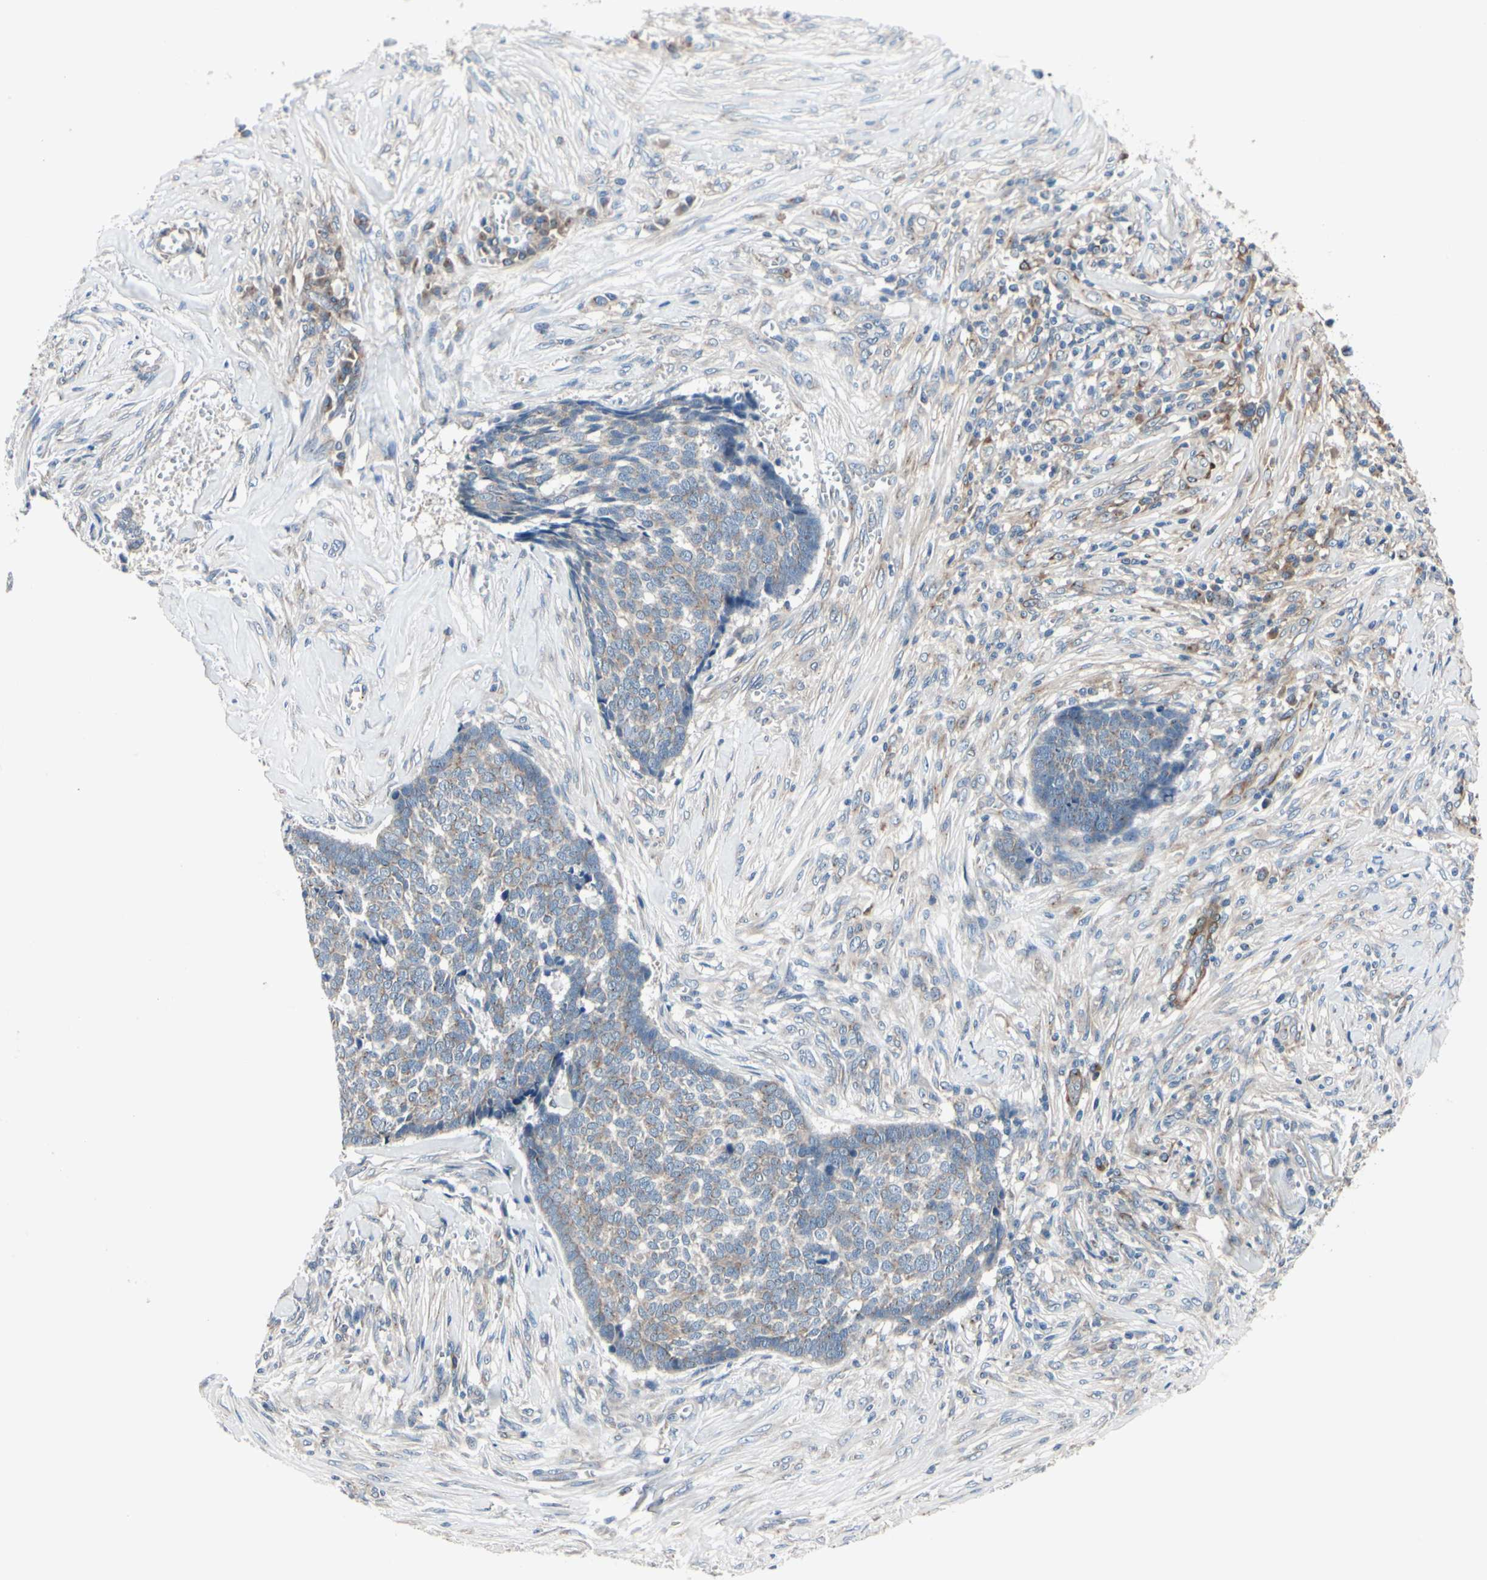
{"staining": {"intensity": "weak", "quantity": "25%-75%", "location": "cytoplasmic/membranous"}, "tissue": "skin cancer", "cell_type": "Tumor cells", "image_type": "cancer", "snomed": [{"axis": "morphology", "description": "Basal cell carcinoma"}, {"axis": "topography", "description": "Skin"}], "caption": "High-power microscopy captured an immunohistochemistry photomicrograph of skin cancer, revealing weak cytoplasmic/membranous staining in approximately 25%-75% of tumor cells.", "gene": "PRKAR2B", "patient": {"sex": "male", "age": 84}}